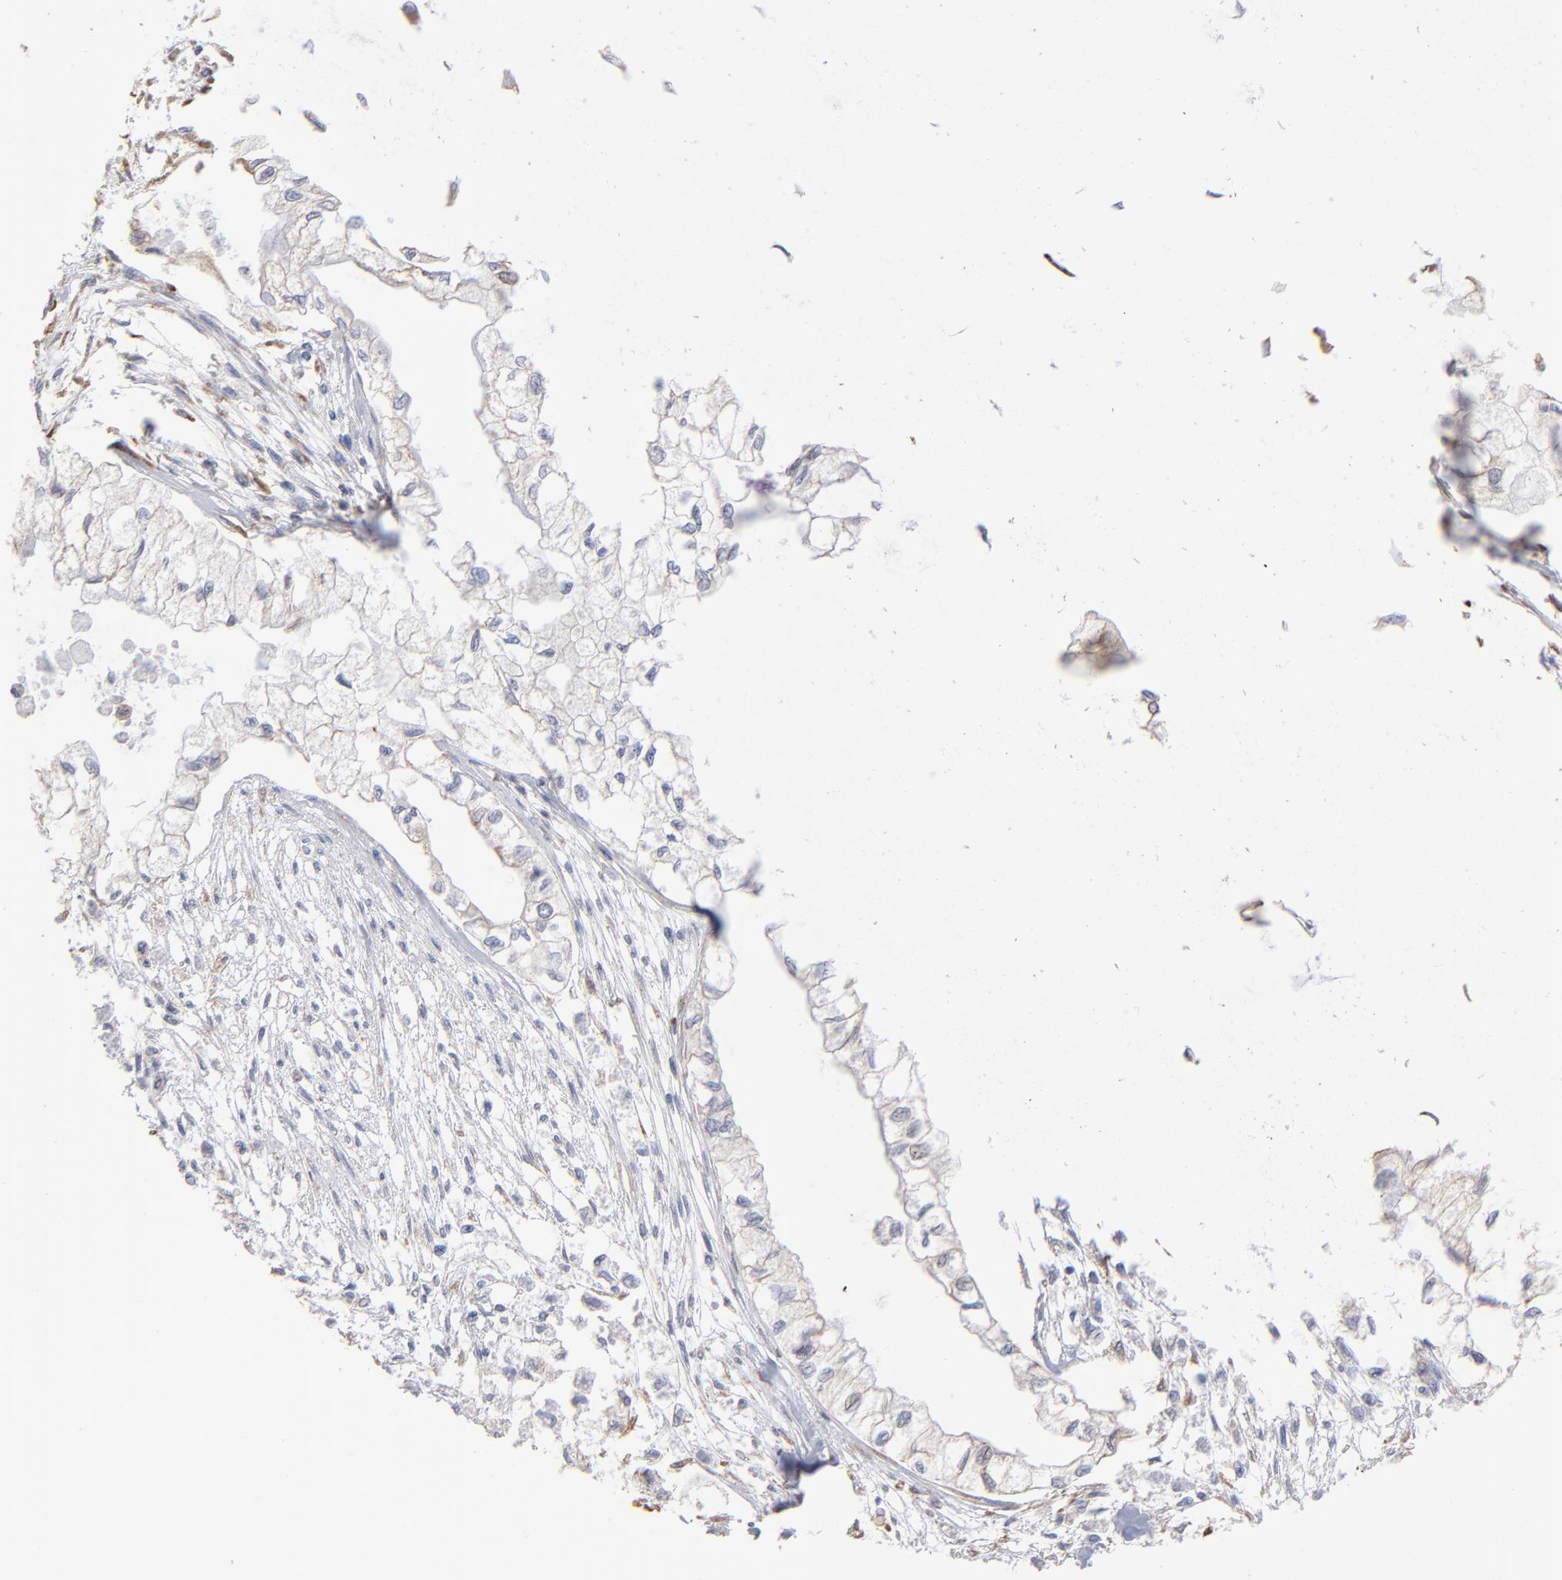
{"staining": {"intensity": "weak", "quantity": ">75%", "location": "cytoplasmic/membranous"}, "tissue": "pancreatic cancer", "cell_type": "Tumor cells", "image_type": "cancer", "snomed": [{"axis": "morphology", "description": "Adenocarcinoma, NOS"}, {"axis": "topography", "description": "Pancreas"}], "caption": "IHC (DAB (3,3'-diaminobenzidine)) staining of pancreatic adenocarcinoma reveals weak cytoplasmic/membranous protein staining in about >75% of tumor cells.", "gene": "RPL3", "patient": {"sex": "male", "age": 79}}